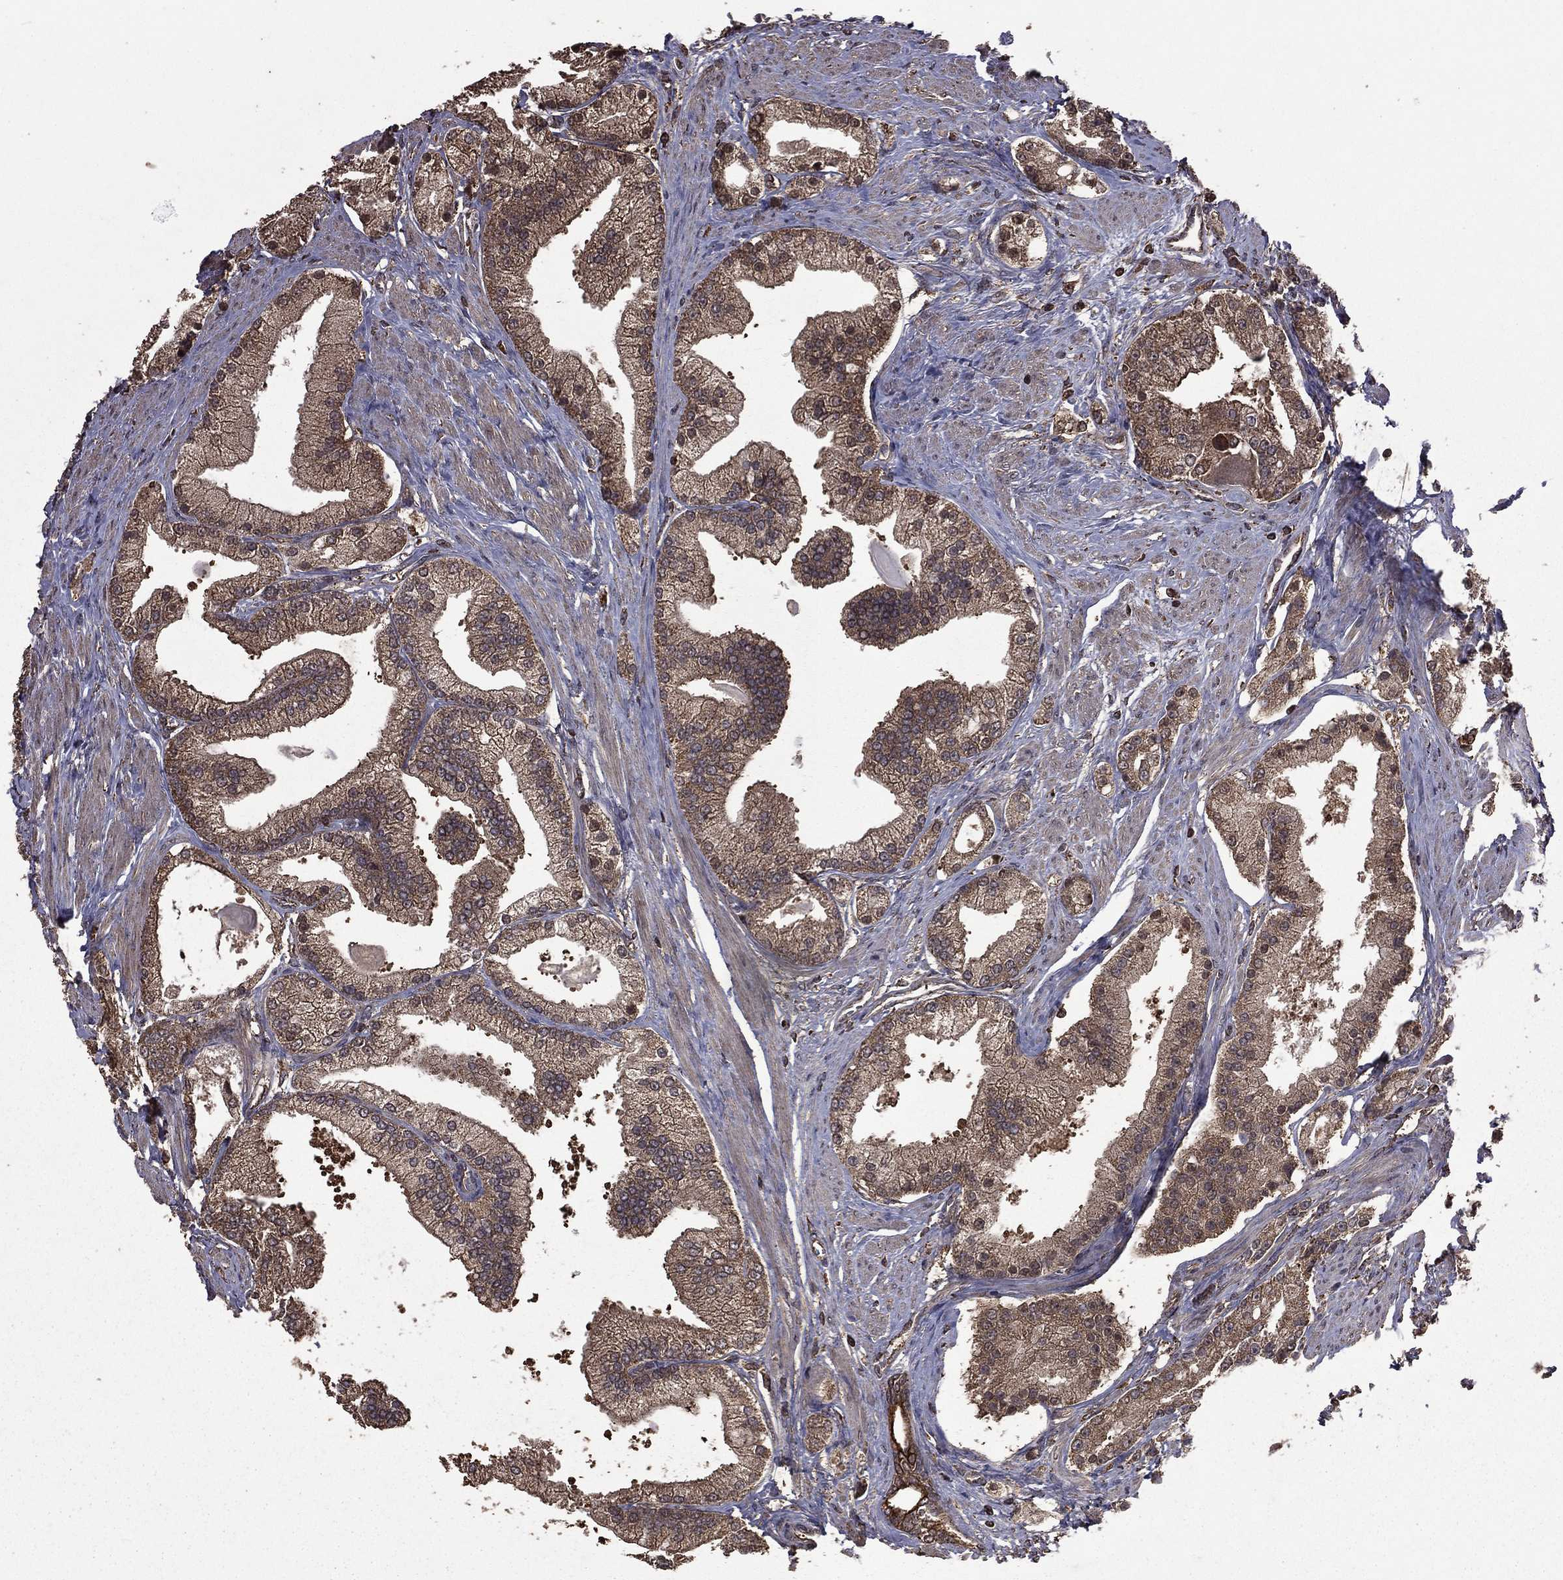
{"staining": {"intensity": "weak", "quantity": ">75%", "location": "cytoplasmic/membranous"}, "tissue": "prostate cancer", "cell_type": "Tumor cells", "image_type": "cancer", "snomed": [{"axis": "morphology", "description": "Adenocarcinoma, NOS"}, {"axis": "topography", "description": "Prostate and seminal vesicle, NOS"}, {"axis": "topography", "description": "Prostate"}], "caption": "Protein expression analysis of human prostate adenocarcinoma reveals weak cytoplasmic/membranous staining in about >75% of tumor cells.", "gene": "BIRC6", "patient": {"sex": "male", "age": 67}}